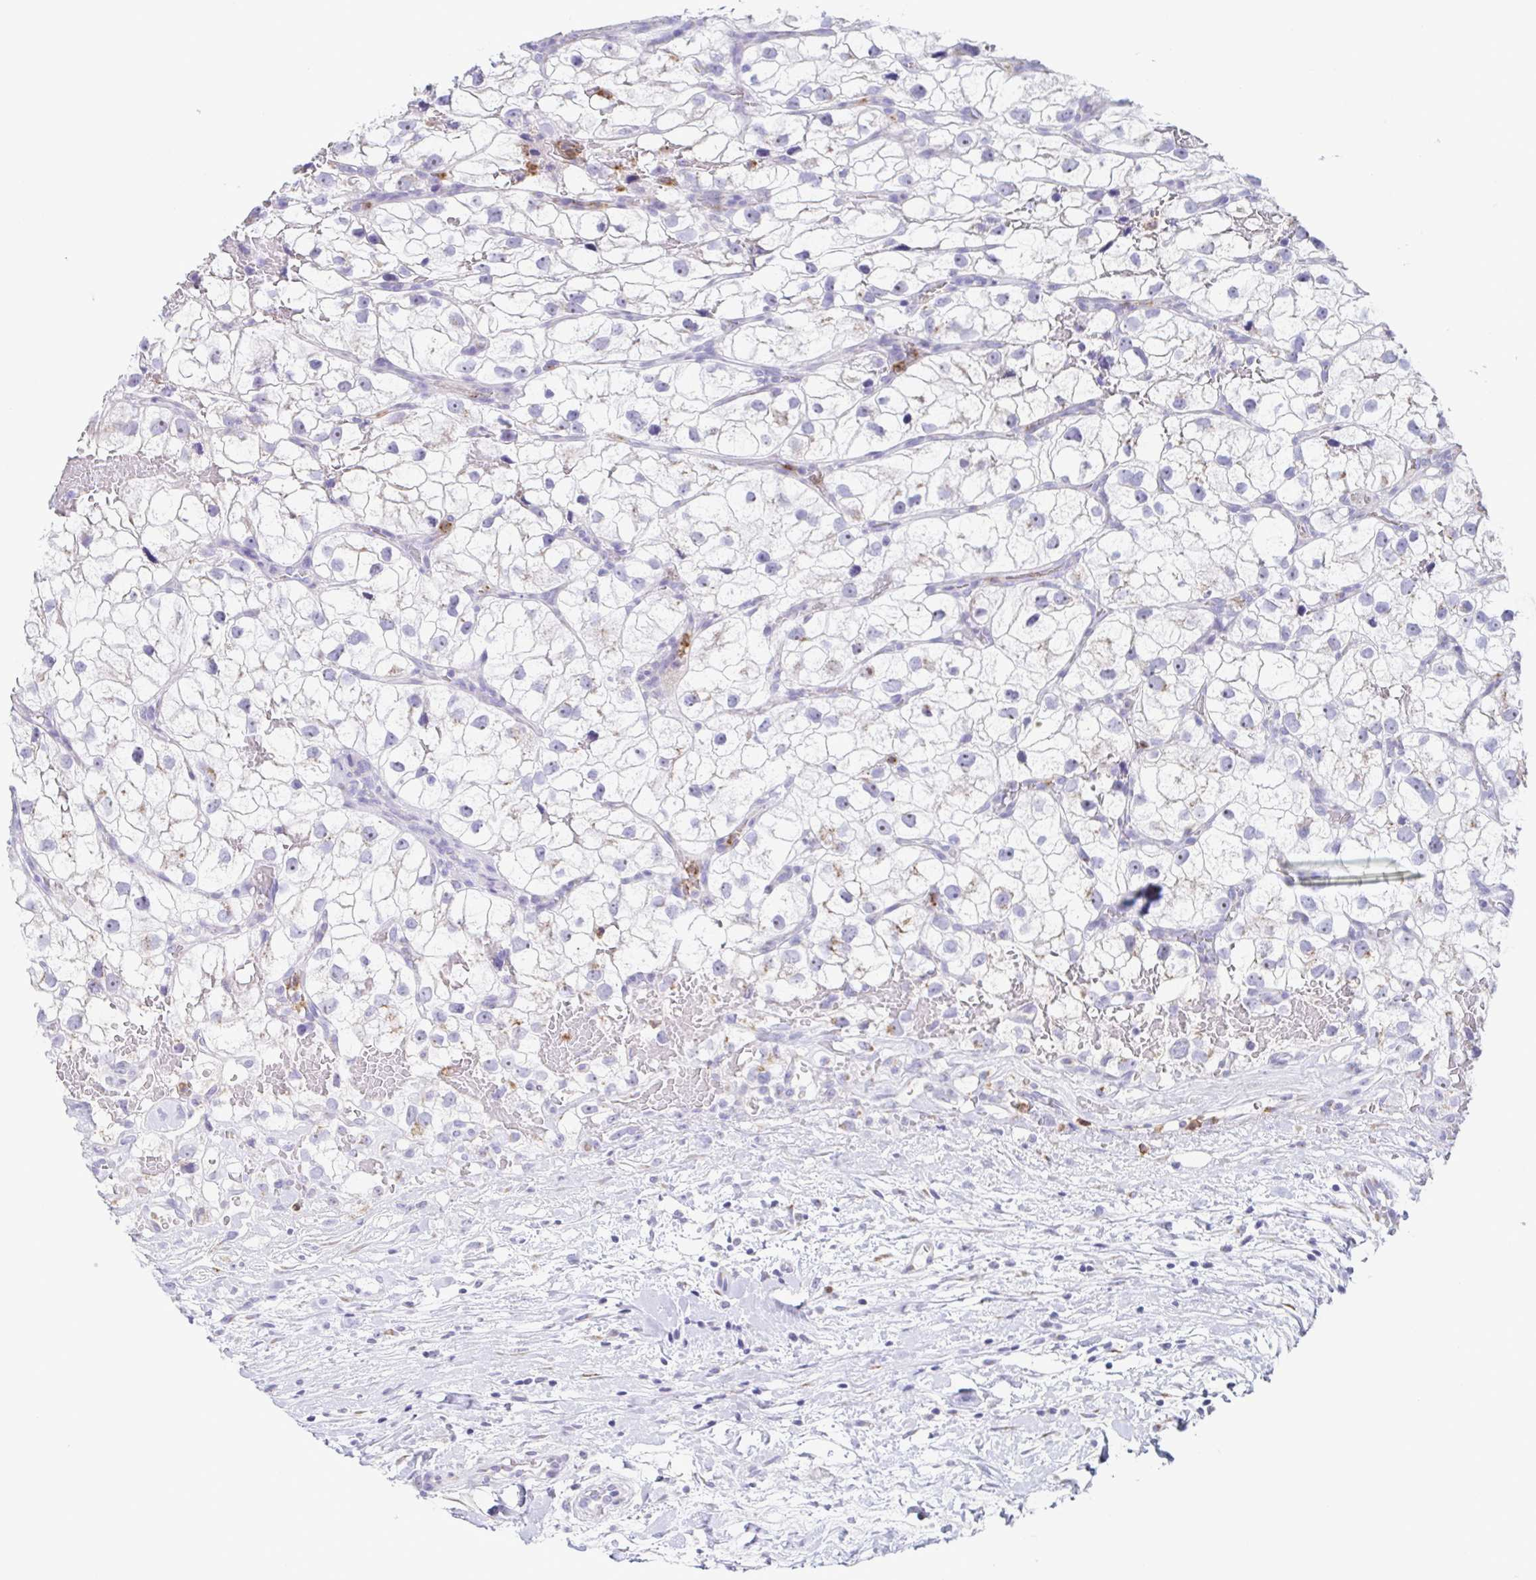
{"staining": {"intensity": "negative", "quantity": "none", "location": "none"}, "tissue": "renal cancer", "cell_type": "Tumor cells", "image_type": "cancer", "snomed": [{"axis": "morphology", "description": "Adenocarcinoma, NOS"}, {"axis": "topography", "description": "Kidney"}], "caption": "A high-resolution micrograph shows immunohistochemistry (IHC) staining of adenocarcinoma (renal), which shows no significant expression in tumor cells.", "gene": "AZU1", "patient": {"sex": "male", "age": 59}}